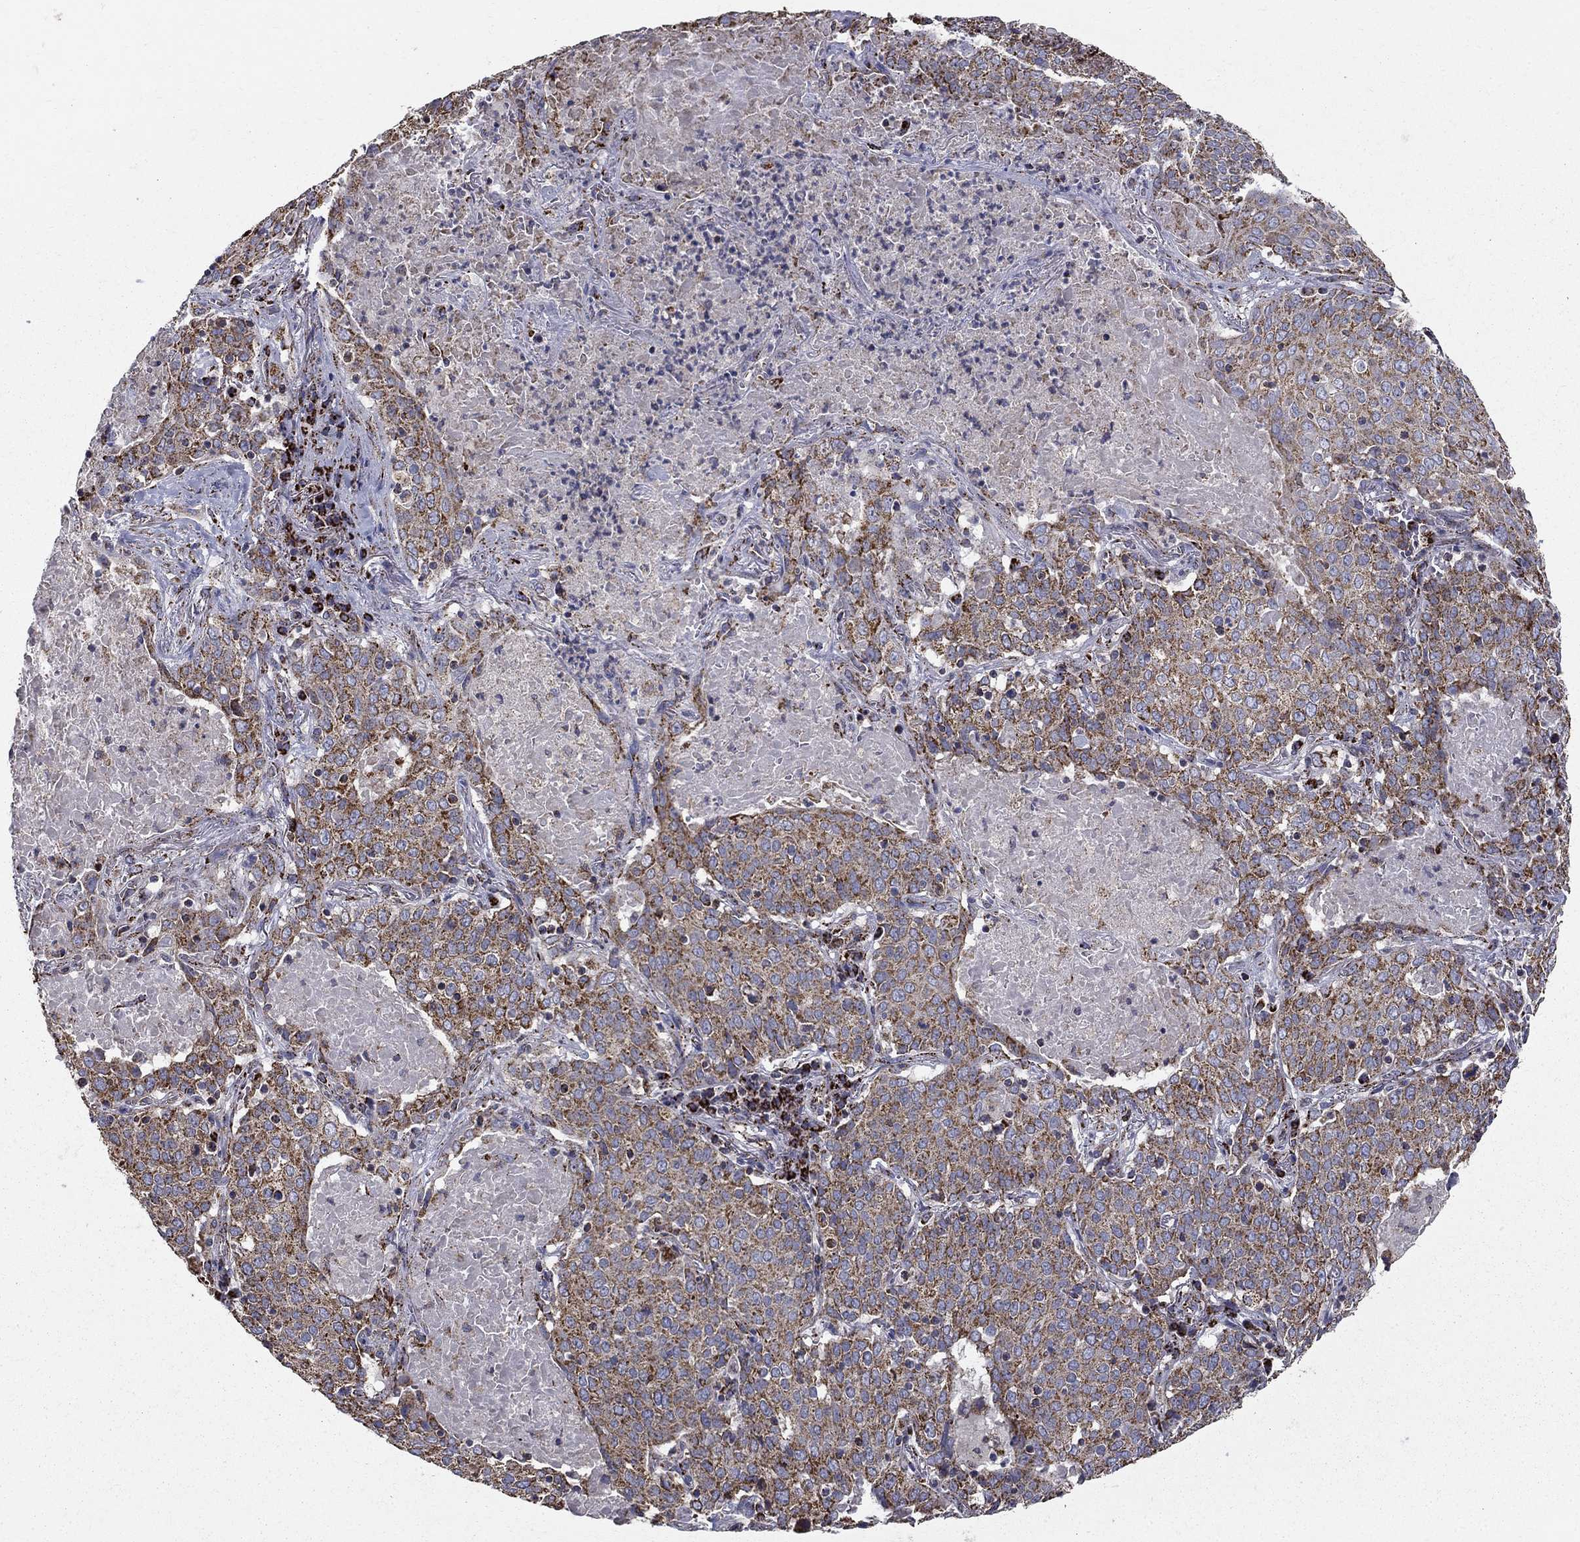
{"staining": {"intensity": "strong", "quantity": "<25%", "location": "cytoplasmic/membranous"}, "tissue": "lung cancer", "cell_type": "Tumor cells", "image_type": "cancer", "snomed": [{"axis": "morphology", "description": "Squamous cell carcinoma, NOS"}, {"axis": "topography", "description": "Lung"}], "caption": "A high-resolution micrograph shows immunohistochemistry staining of lung squamous cell carcinoma, which shows strong cytoplasmic/membranous positivity in approximately <25% of tumor cells. Ihc stains the protein in brown and the nuclei are stained blue.", "gene": "GCSH", "patient": {"sex": "male", "age": 82}}